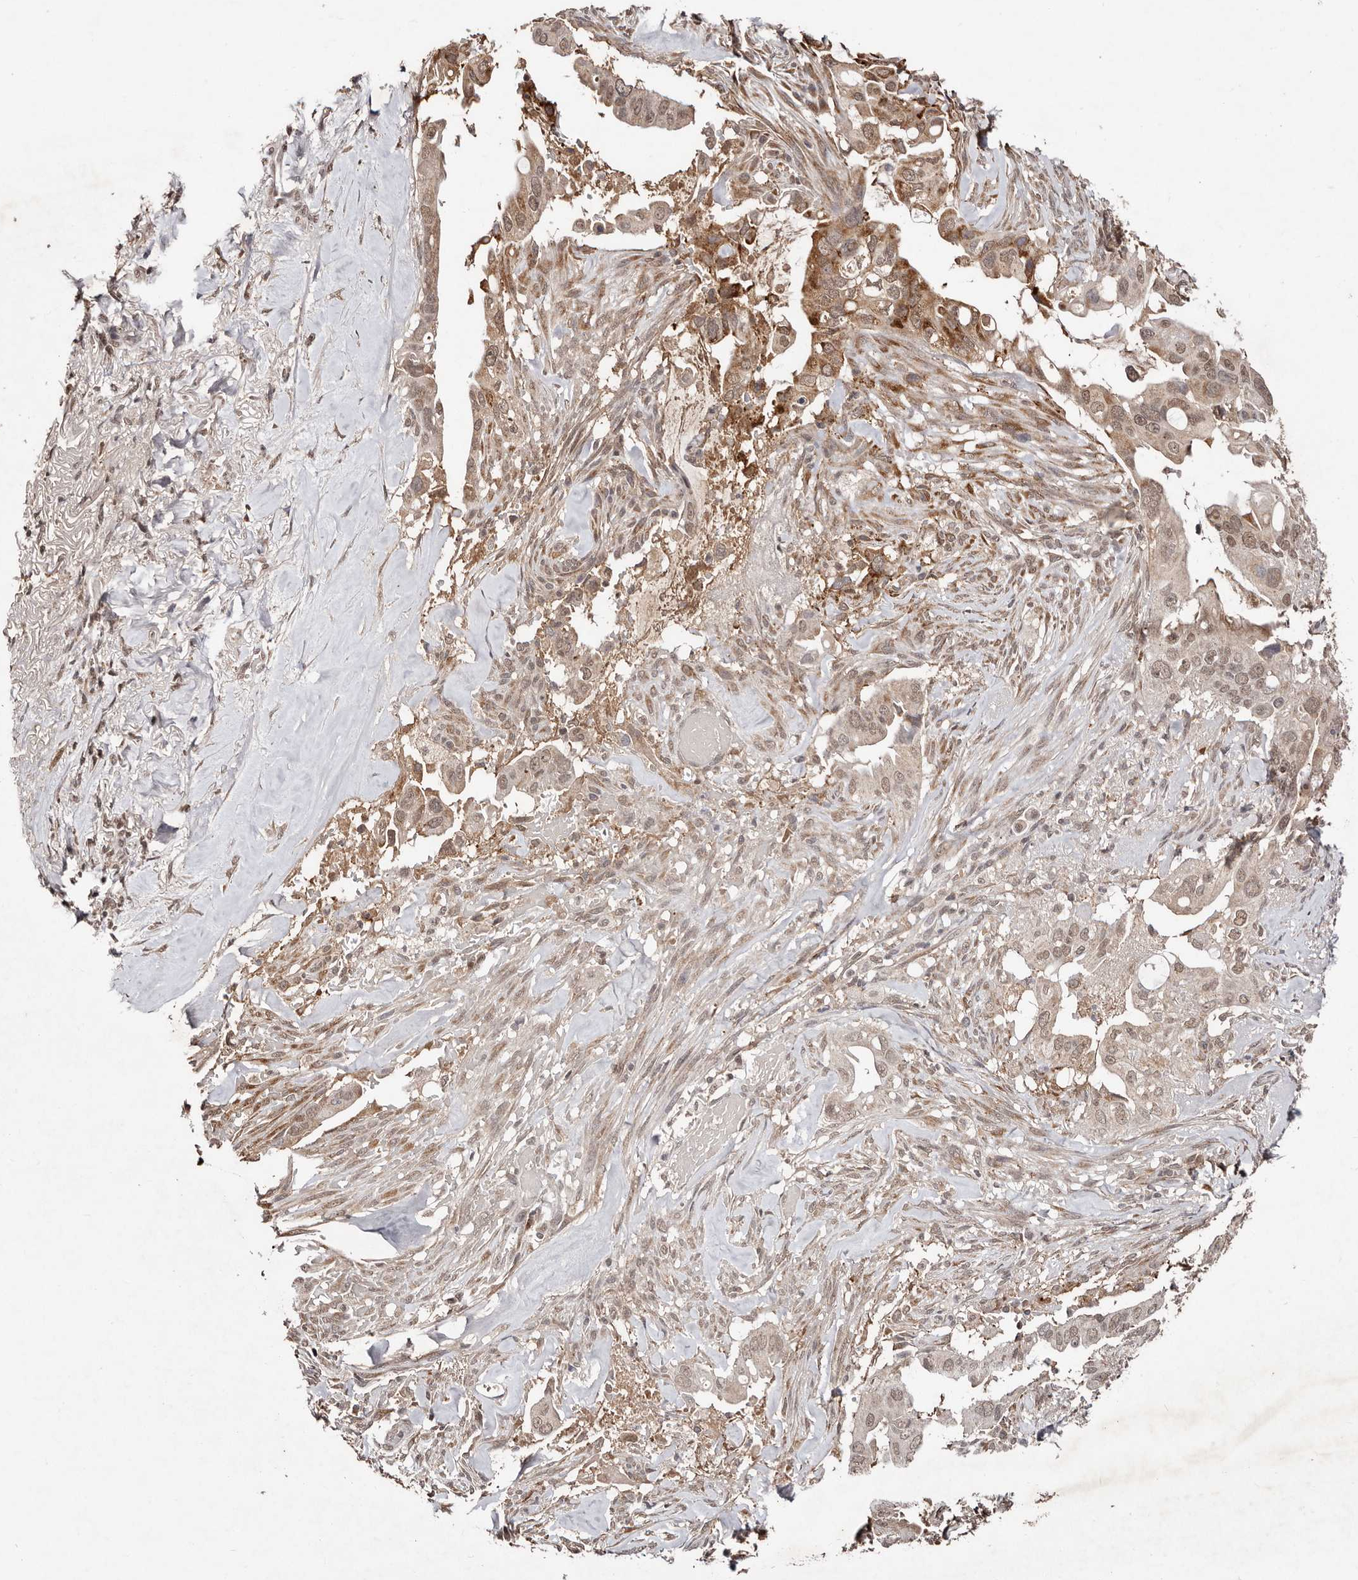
{"staining": {"intensity": "moderate", "quantity": "25%-75%", "location": "cytoplasmic/membranous,nuclear"}, "tissue": "pancreatic cancer", "cell_type": "Tumor cells", "image_type": "cancer", "snomed": [{"axis": "morphology", "description": "Inflammation, NOS"}, {"axis": "morphology", "description": "Adenocarcinoma, NOS"}, {"axis": "topography", "description": "Pancreas"}], "caption": "The micrograph shows staining of adenocarcinoma (pancreatic), revealing moderate cytoplasmic/membranous and nuclear protein staining (brown color) within tumor cells. (Stains: DAB in brown, nuclei in blue, Microscopy: brightfield microscopy at high magnification).", "gene": "BICRAL", "patient": {"sex": "female", "age": 56}}